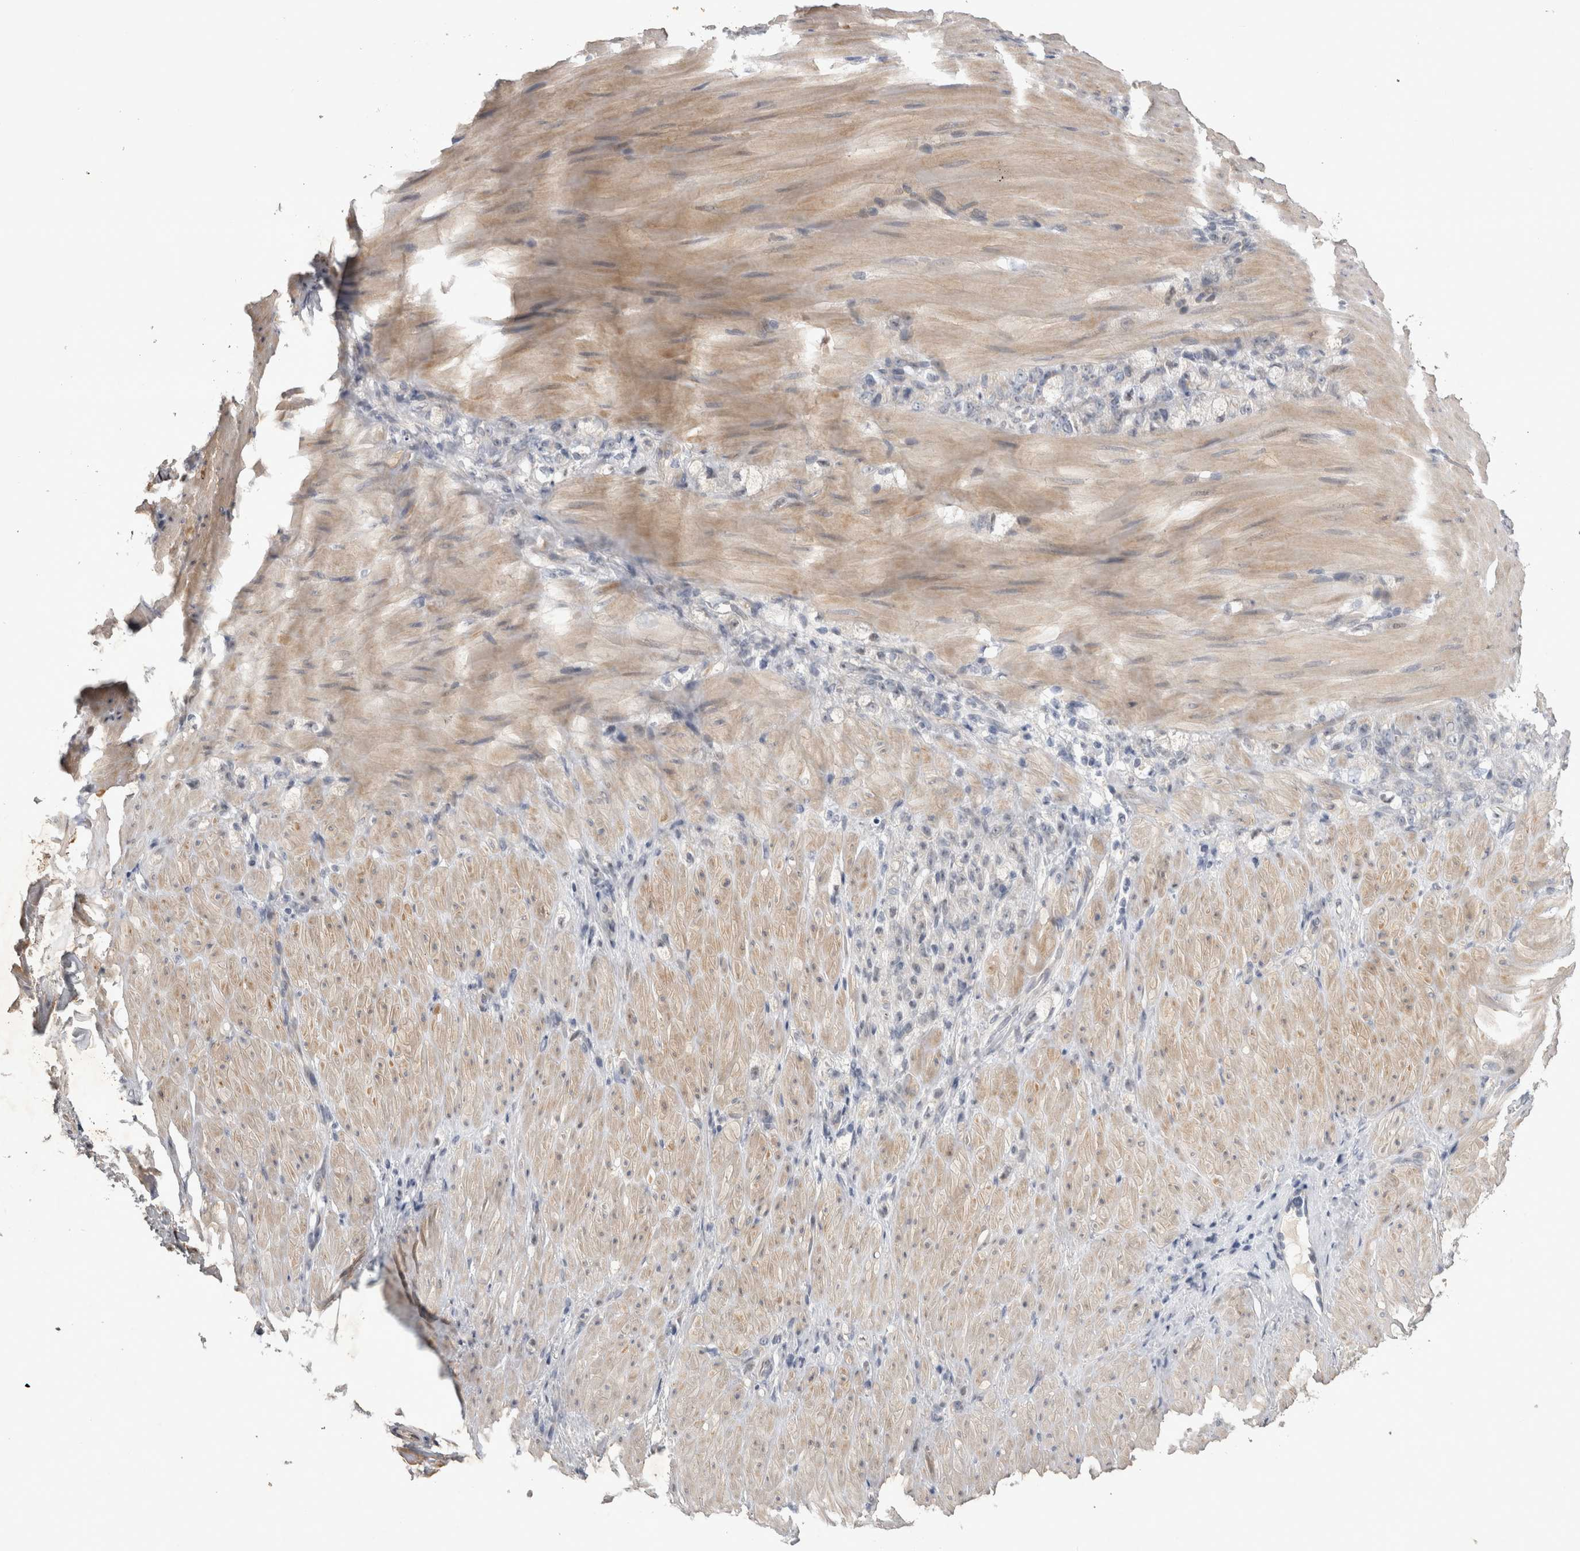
{"staining": {"intensity": "negative", "quantity": "none", "location": "none"}, "tissue": "stomach cancer", "cell_type": "Tumor cells", "image_type": "cancer", "snomed": [{"axis": "morphology", "description": "Normal tissue, NOS"}, {"axis": "morphology", "description": "Adenocarcinoma, NOS"}, {"axis": "topography", "description": "Stomach"}], "caption": "Micrograph shows no protein expression in tumor cells of stomach cancer tissue. The staining was performed using DAB to visualize the protein expression in brown, while the nuclei were stained in blue with hematoxylin (Magnification: 20x).", "gene": "IFI44", "patient": {"sex": "male", "age": 82}}